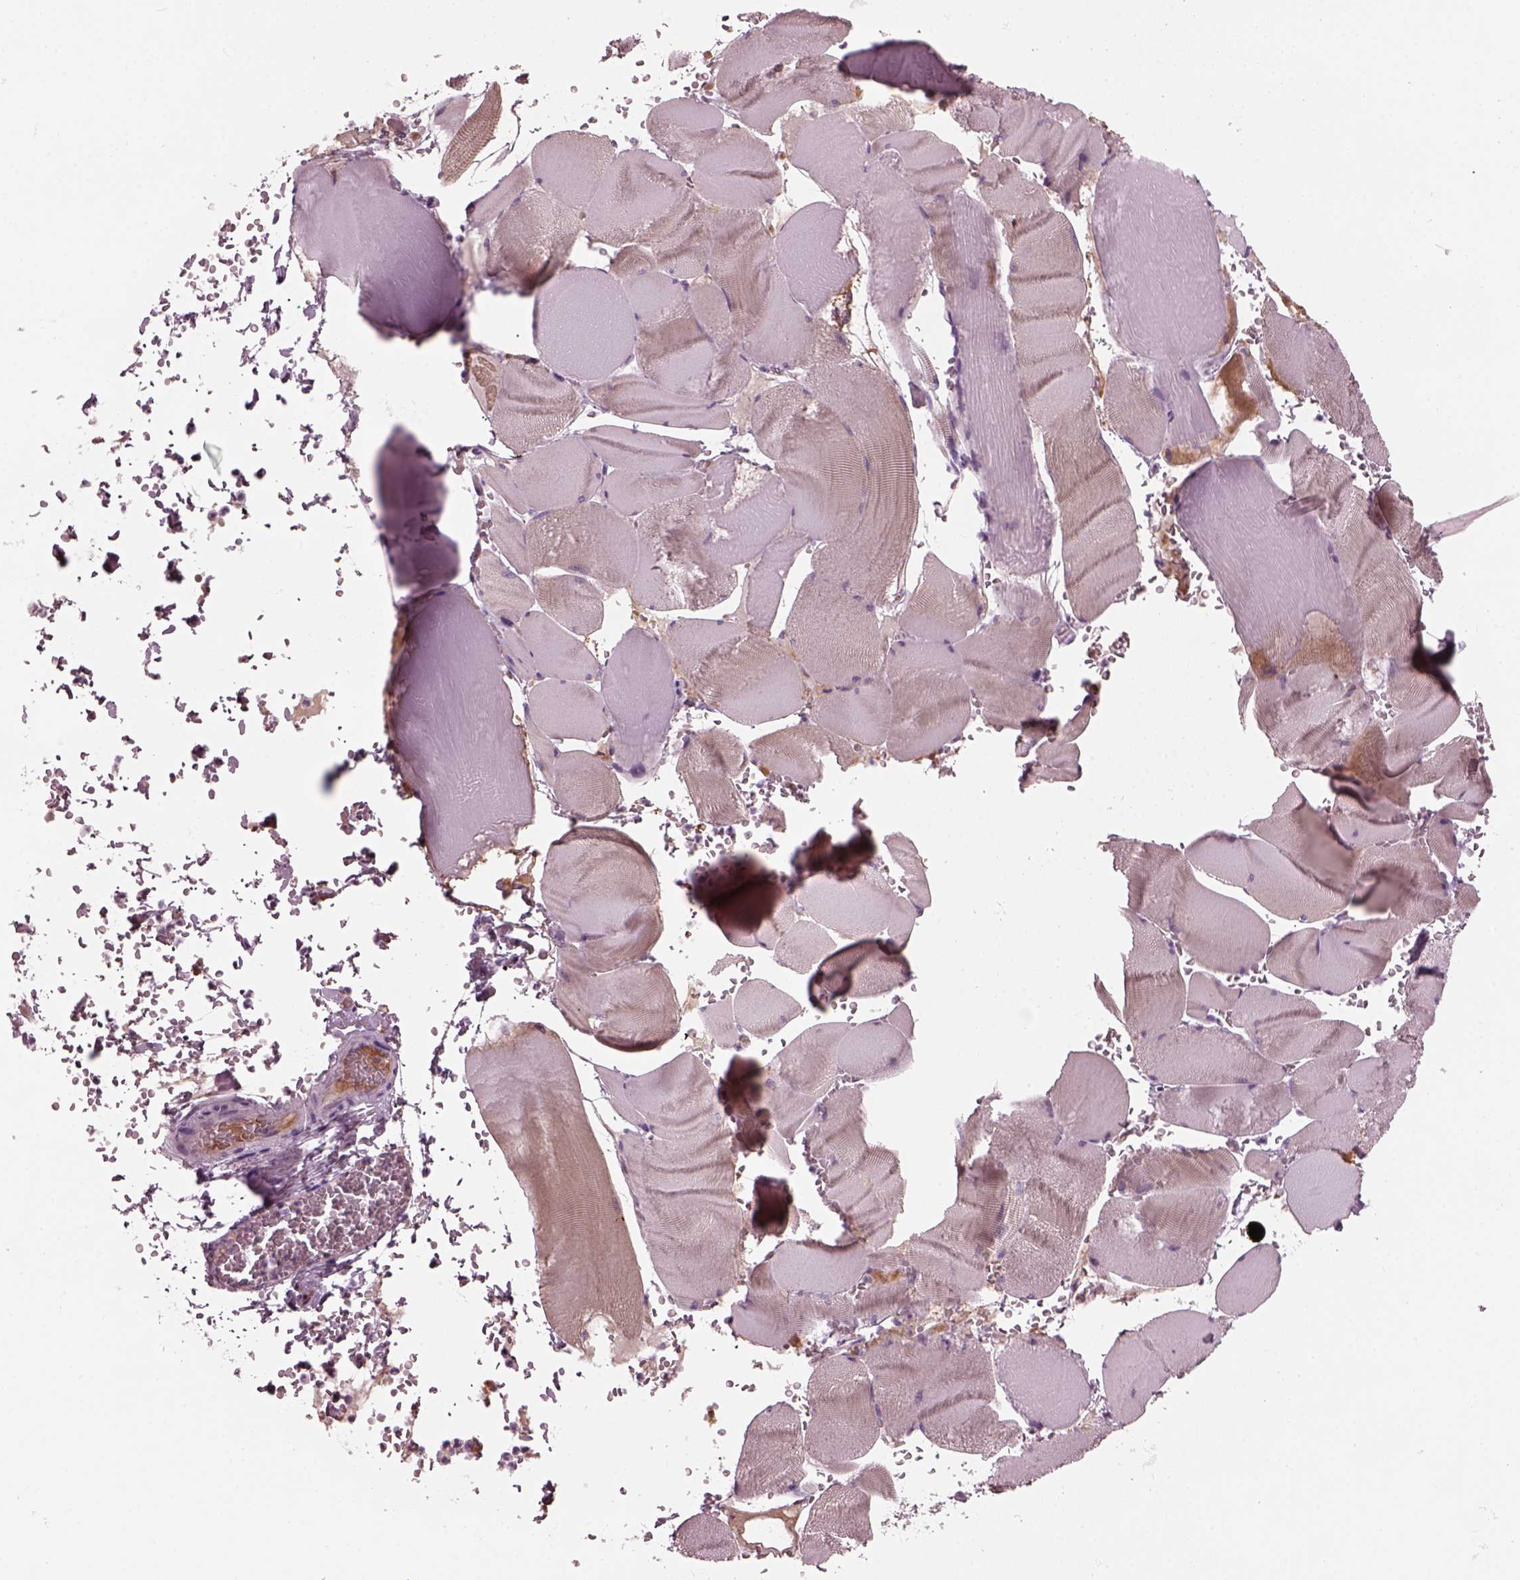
{"staining": {"intensity": "weak", "quantity": "<25%", "location": "cytoplasmic/membranous"}, "tissue": "skeletal muscle", "cell_type": "Myocytes", "image_type": "normal", "snomed": [{"axis": "morphology", "description": "Normal tissue, NOS"}, {"axis": "topography", "description": "Skeletal muscle"}], "caption": "Immunohistochemistry of normal human skeletal muscle reveals no positivity in myocytes.", "gene": "DPYSL5", "patient": {"sex": "male", "age": 56}}